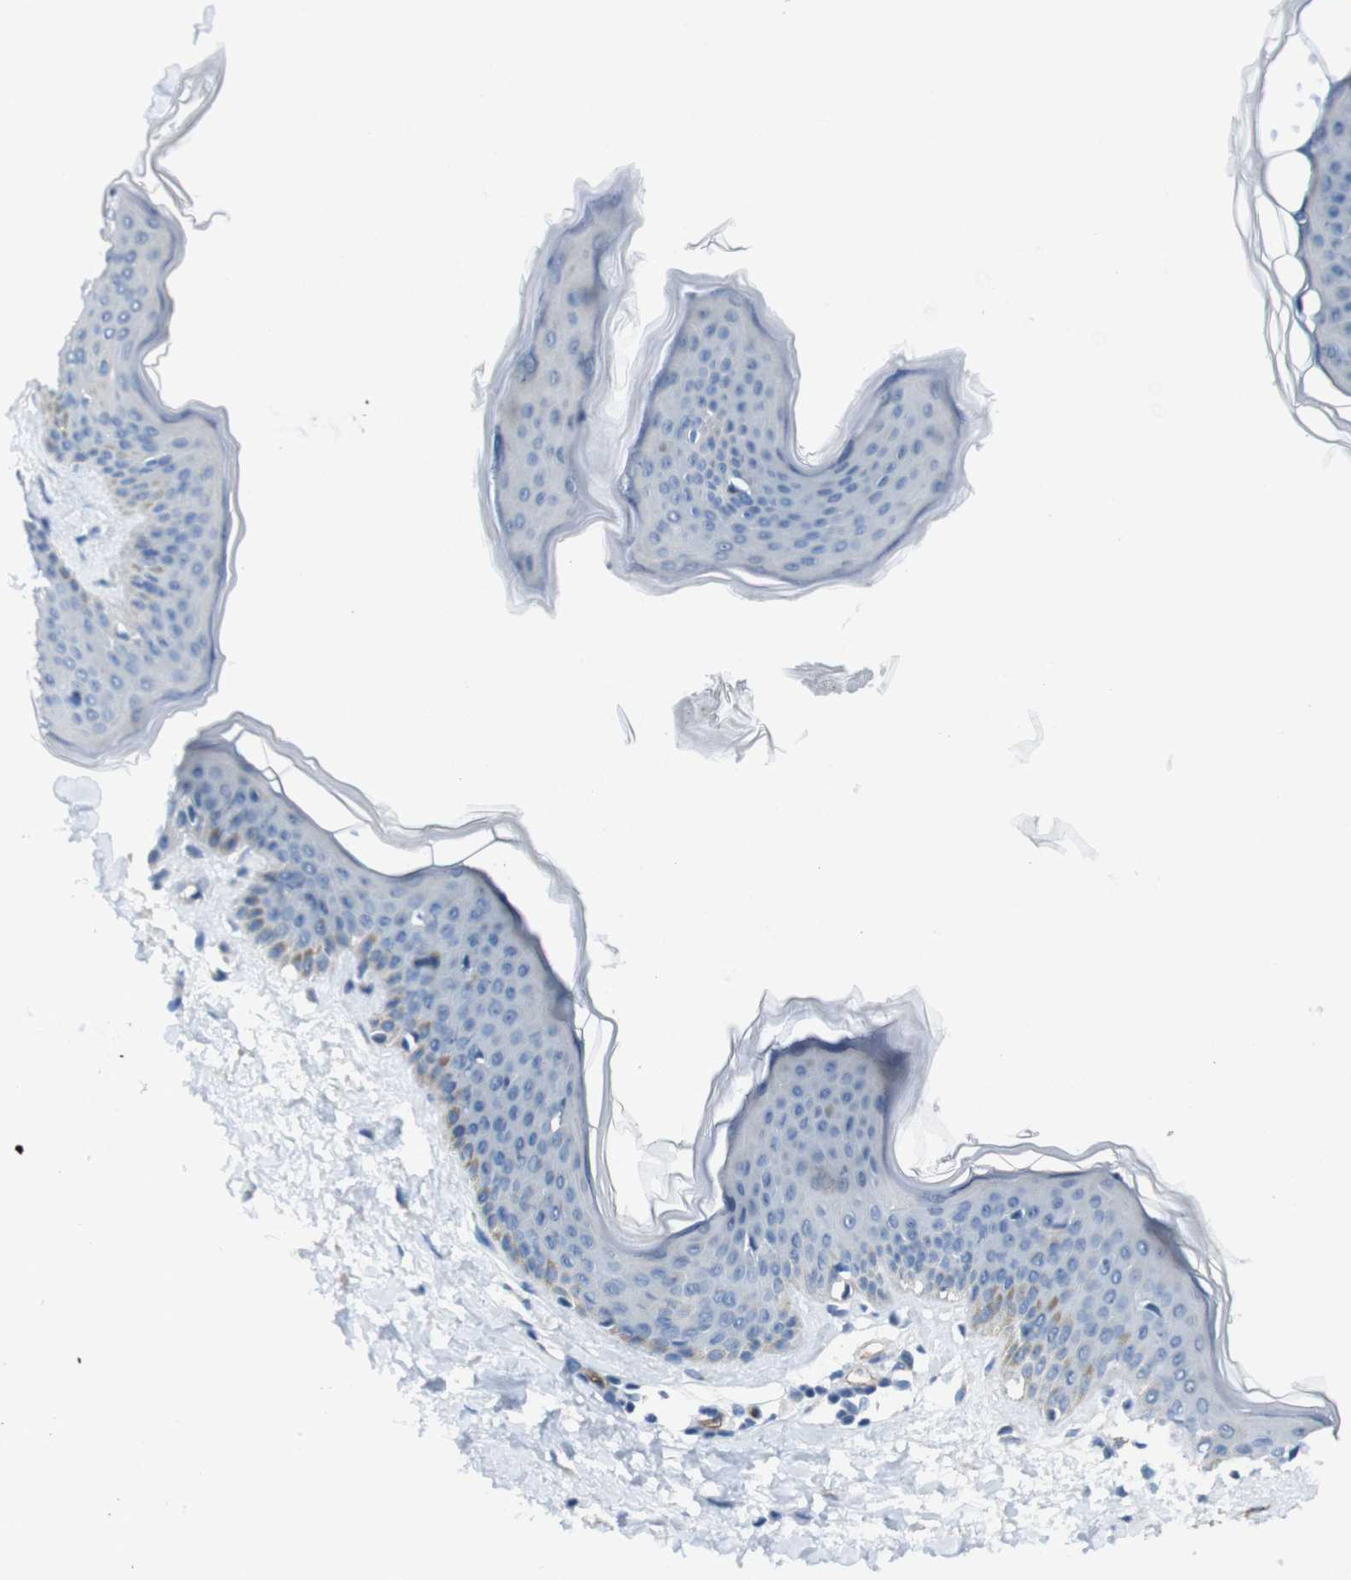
{"staining": {"intensity": "negative", "quantity": "none", "location": "none"}, "tissue": "skin", "cell_type": "Fibroblasts", "image_type": "normal", "snomed": [{"axis": "morphology", "description": "Normal tissue, NOS"}, {"axis": "topography", "description": "Skin"}], "caption": "This is an IHC micrograph of unremarkable human skin. There is no staining in fibroblasts.", "gene": "HSPA12B", "patient": {"sex": "female", "age": 17}}